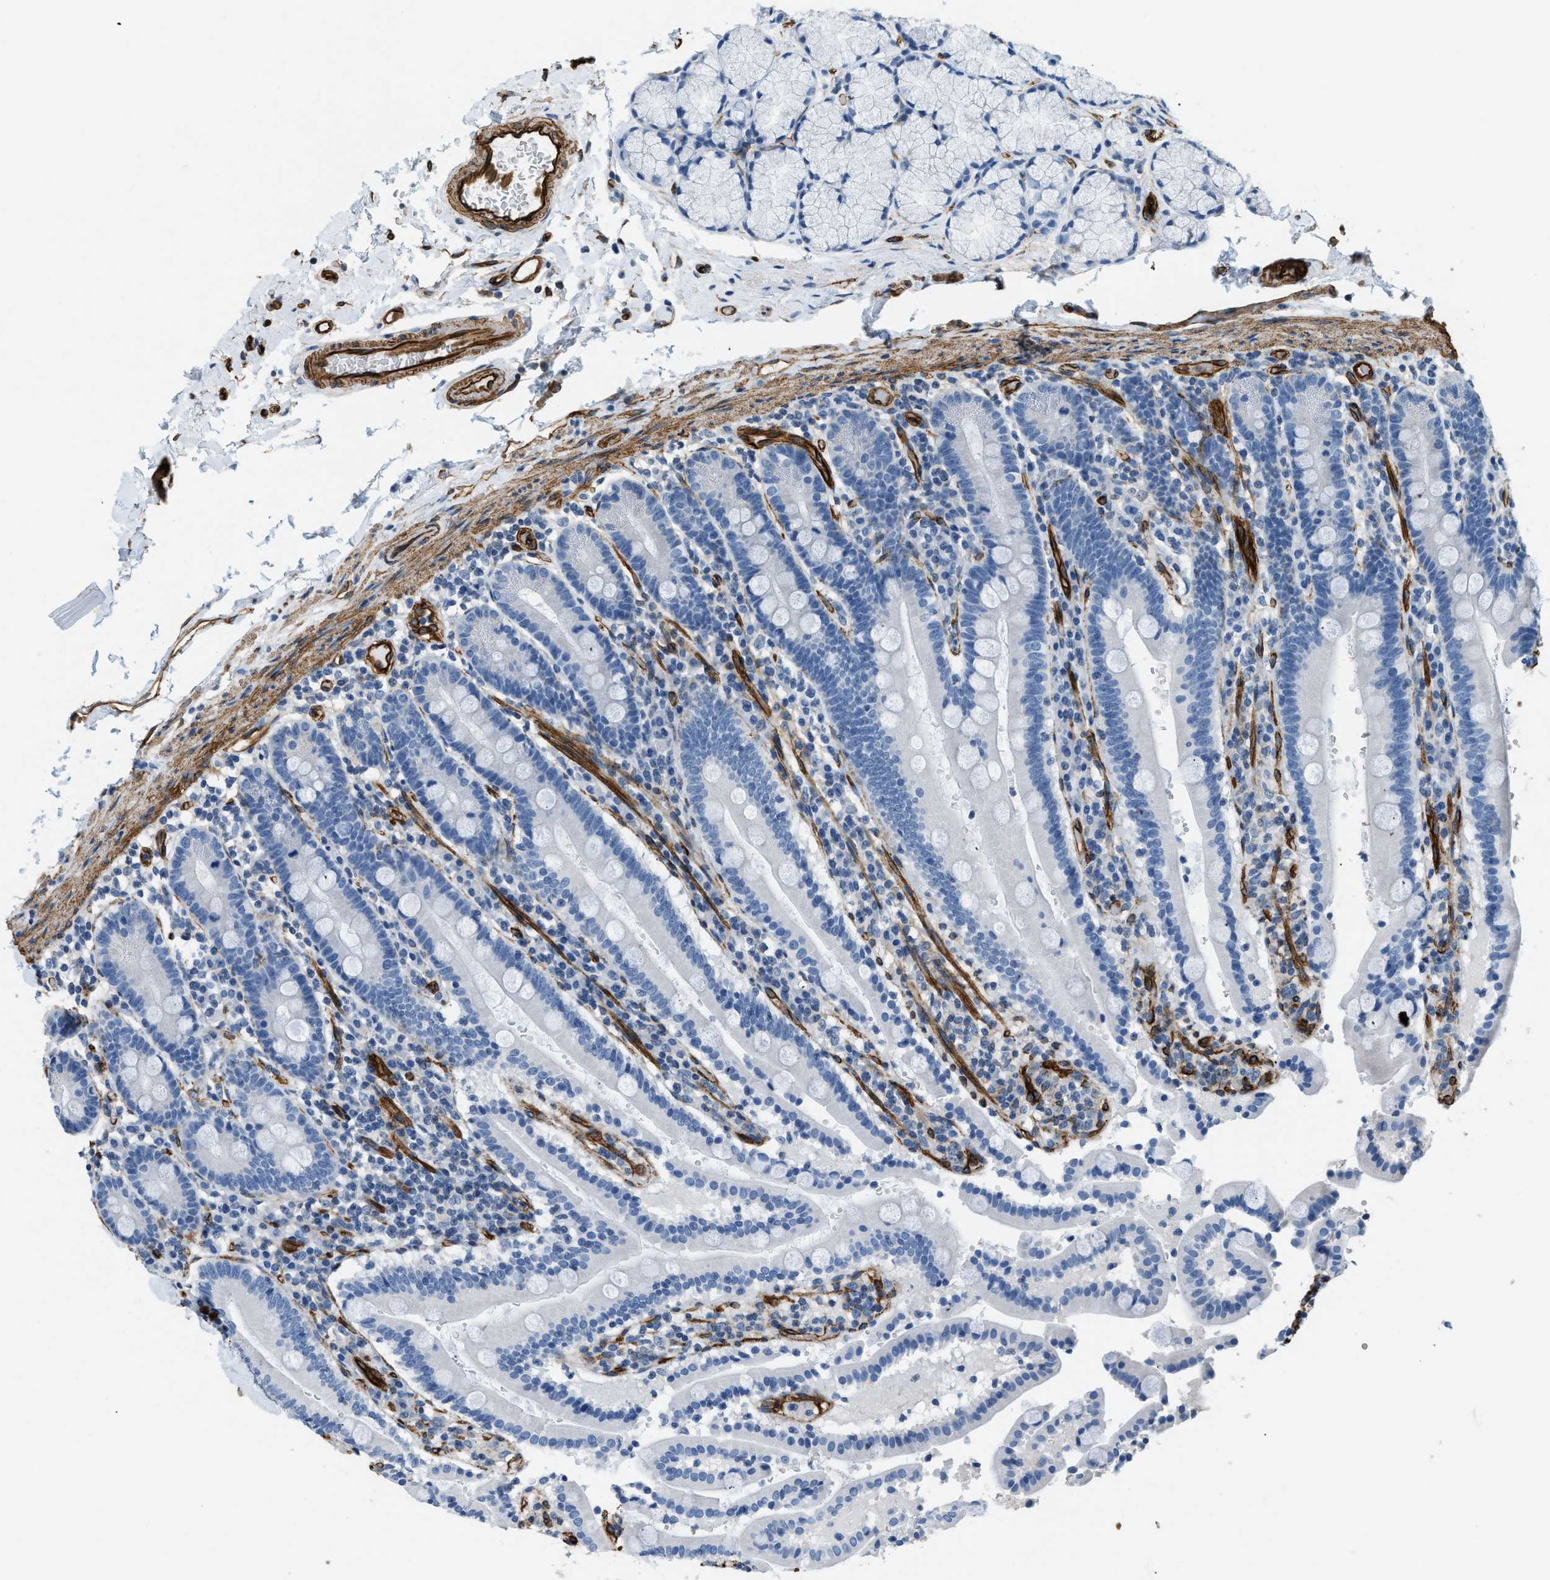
{"staining": {"intensity": "negative", "quantity": "none", "location": "none"}, "tissue": "duodenum", "cell_type": "Glandular cells", "image_type": "normal", "snomed": [{"axis": "morphology", "description": "Normal tissue, NOS"}, {"axis": "topography", "description": "Small intestine, NOS"}], "caption": "Immunohistochemical staining of unremarkable duodenum shows no significant staining in glandular cells.", "gene": "TMEM43", "patient": {"sex": "female", "age": 71}}